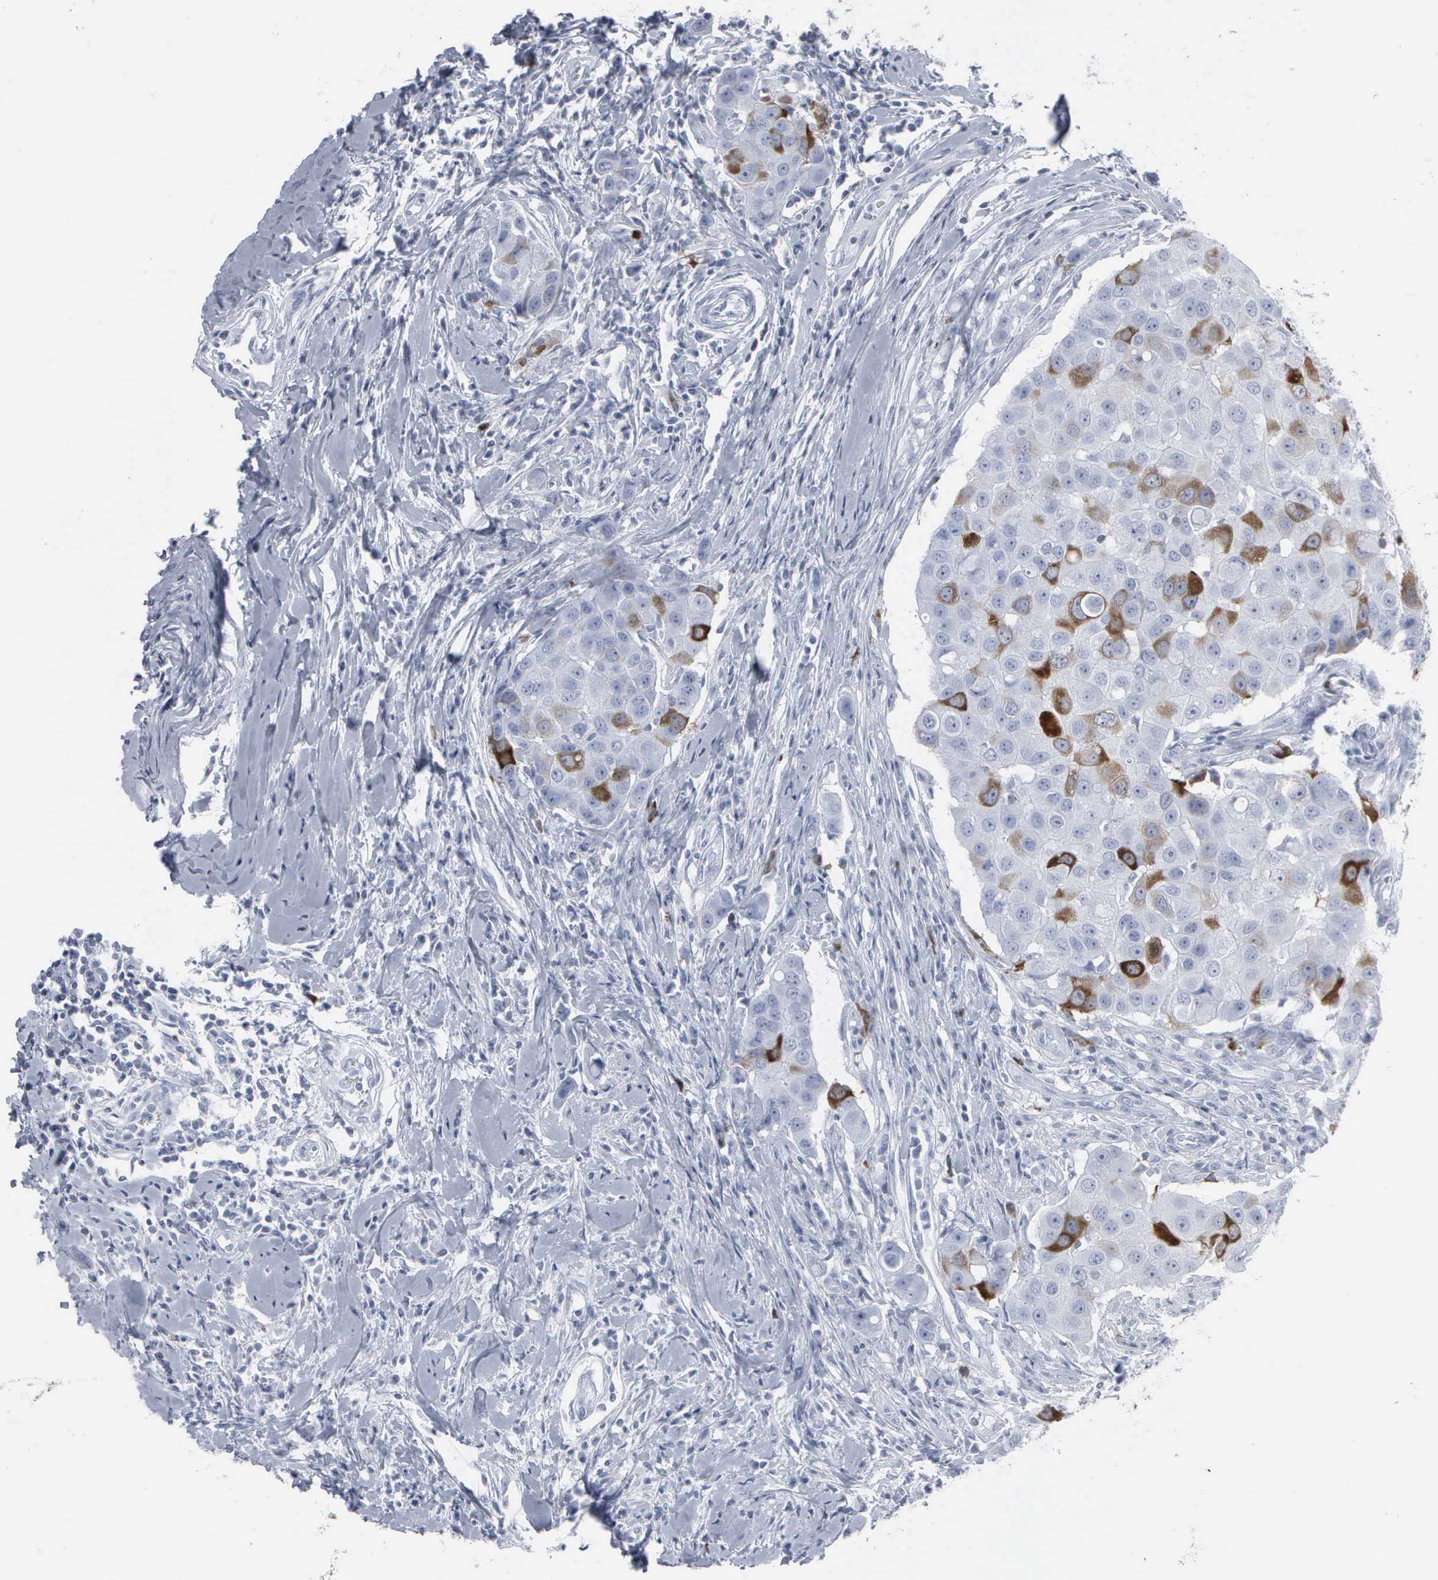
{"staining": {"intensity": "moderate", "quantity": "<25%", "location": "cytoplasmic/membranous,nuclear"}, "tissue": "breast cancer", "cell_type": "Tumor cells", "image_type": "cancer", "snomed": [{"axis": "morphology", "description": "Duct carcinoma"}, {"axis": "topography", "description": "Breast"}], "caption": "Protein expression by IHC displays moderate cytoplasmic/membranous and nuclear expression in about <25% of tumor cells in breast cancer (infiltrating ductal carcinoma).", "gene": "CCNB1", "patient": {"sex": "female", "age": 27}}